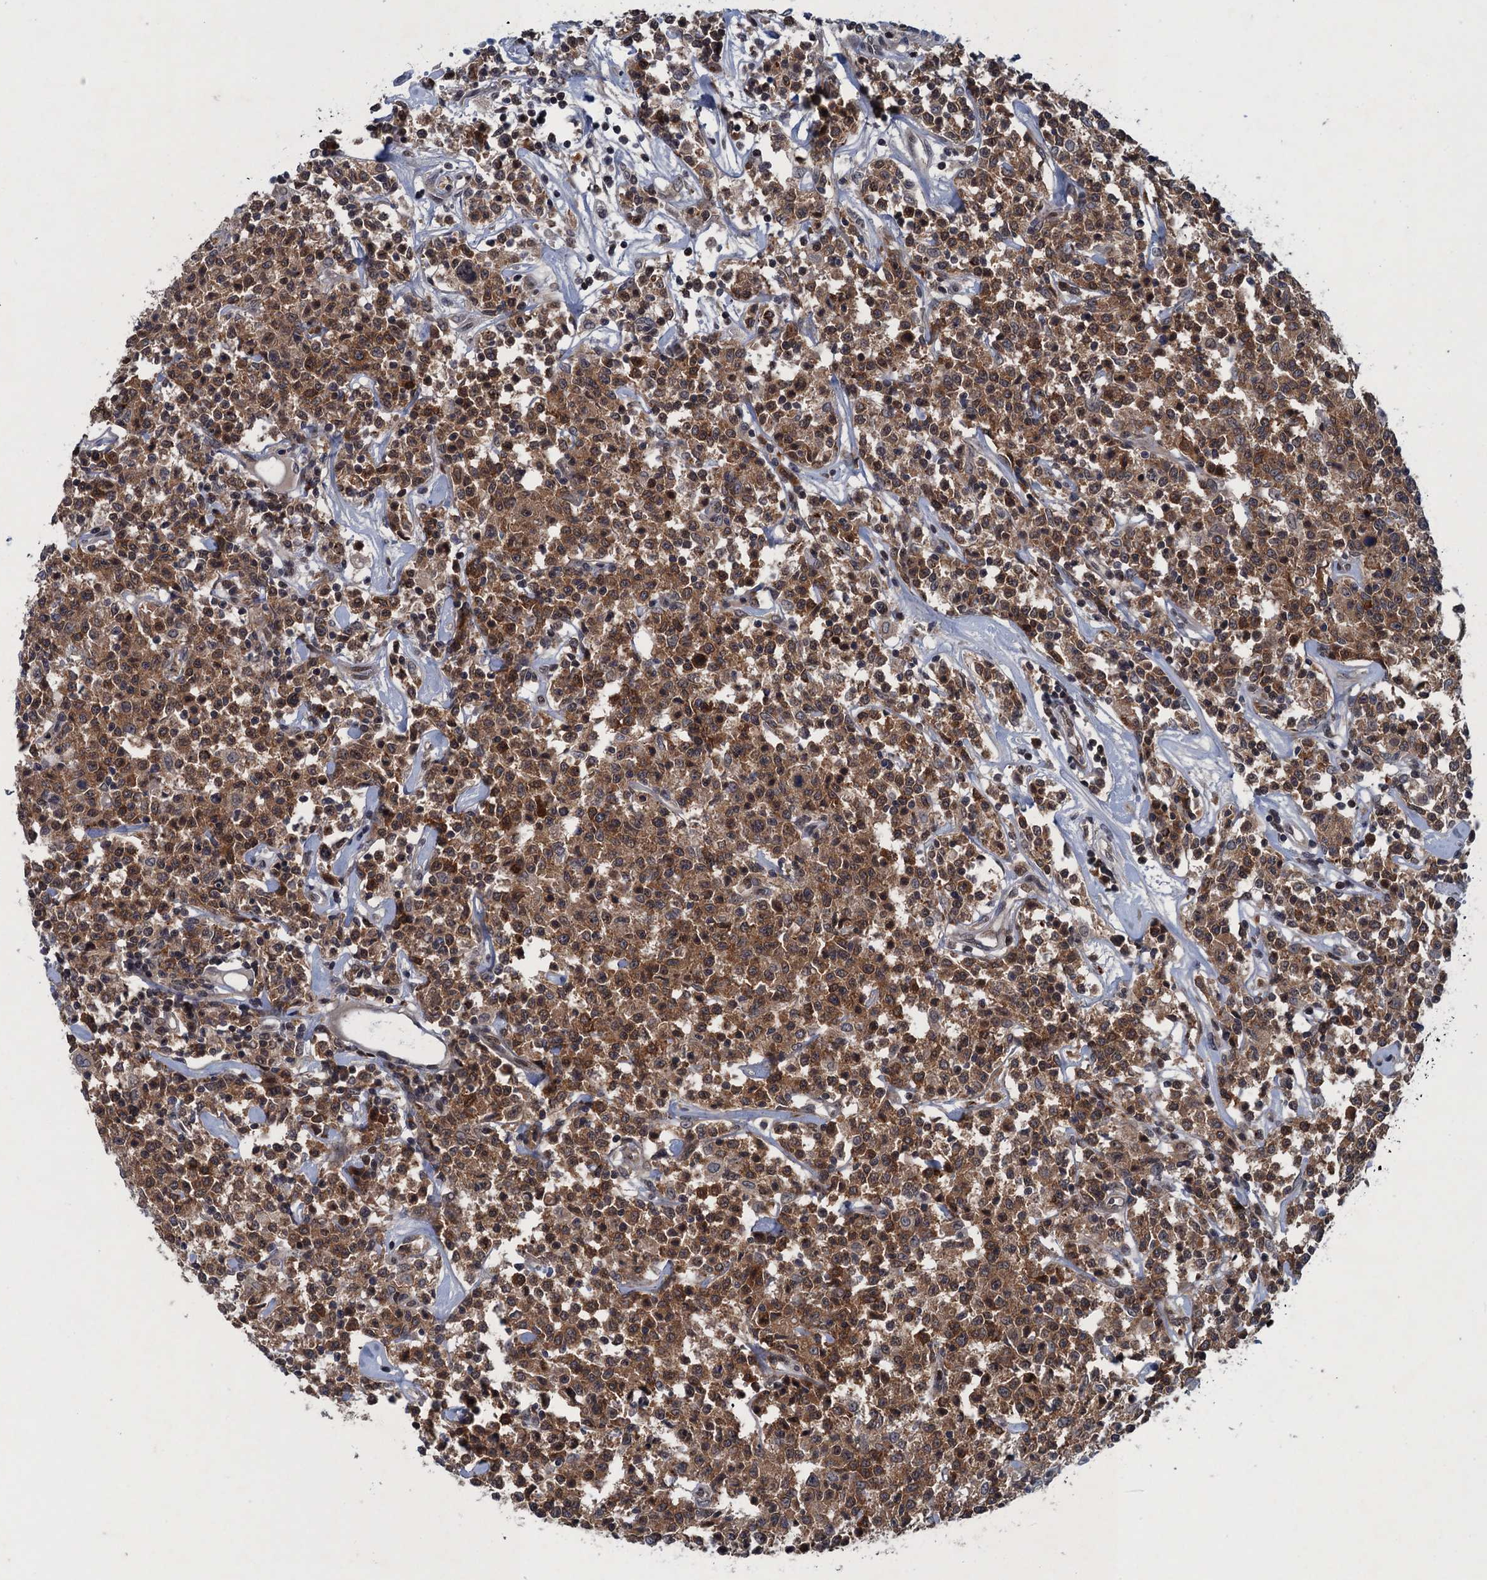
{"staining": {"intensity": "moderate", "quantity": ">75%", "location": "cytoplasmic/membranous,nuclear"}, "tissue": "lymphoma", "cell_type": "Tumor cells", "image_type": "cancer", "snomed": [{"axis": "morphology", "description": "Malignant lymphoma, non-Hodgkin's type, Low grade"}, {"axis": "topography", "description": "Small intestine"}], "caption": "The micrograph exhibits staining of malignant lymphoma, non-Hodgkin's type (low-grade), revealing moderate cytoplasmic/membranous and nuclear protein positivity (brown color) within tumor cells.", "gene": "RNF165", "patient": {"sex": "female", "age": 59}}